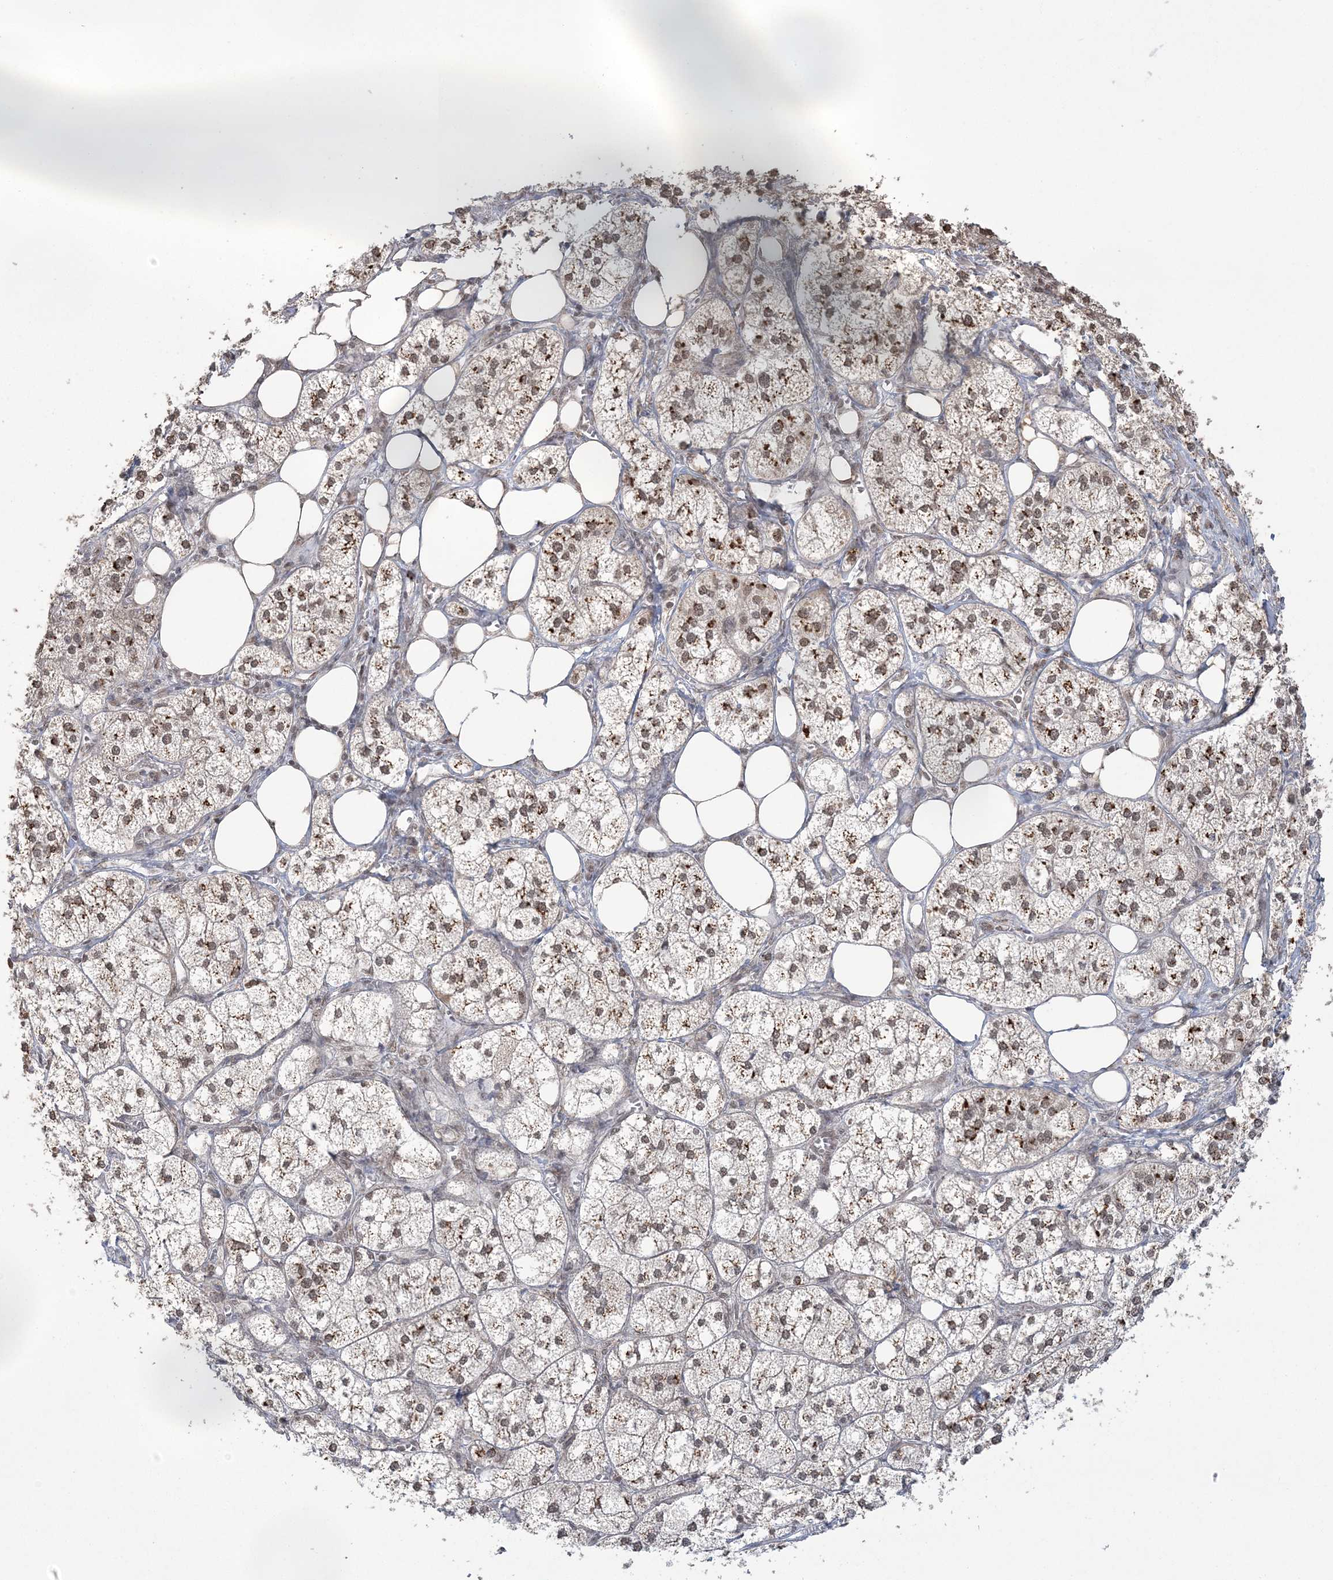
{"staining": {"intensity": "moderate", "quantity": "25%-75%", "location": "nuclear"}, "tissue": "adrenal gland", "cell_type": "Glandular cells", "image_type": "normal", "snomed": [{"axis": "morphology", "description": "Normal tissue, NOS"}, {"axis": "topography", "description": "Adrenal gland"}], "caption": "Unremarkable adrenal gland reveals moderate nuclear expression in approximately 25%-75% of glandular cells.", "gene": "ZNF839", "patient": {"sex": "female", "age": 61}}